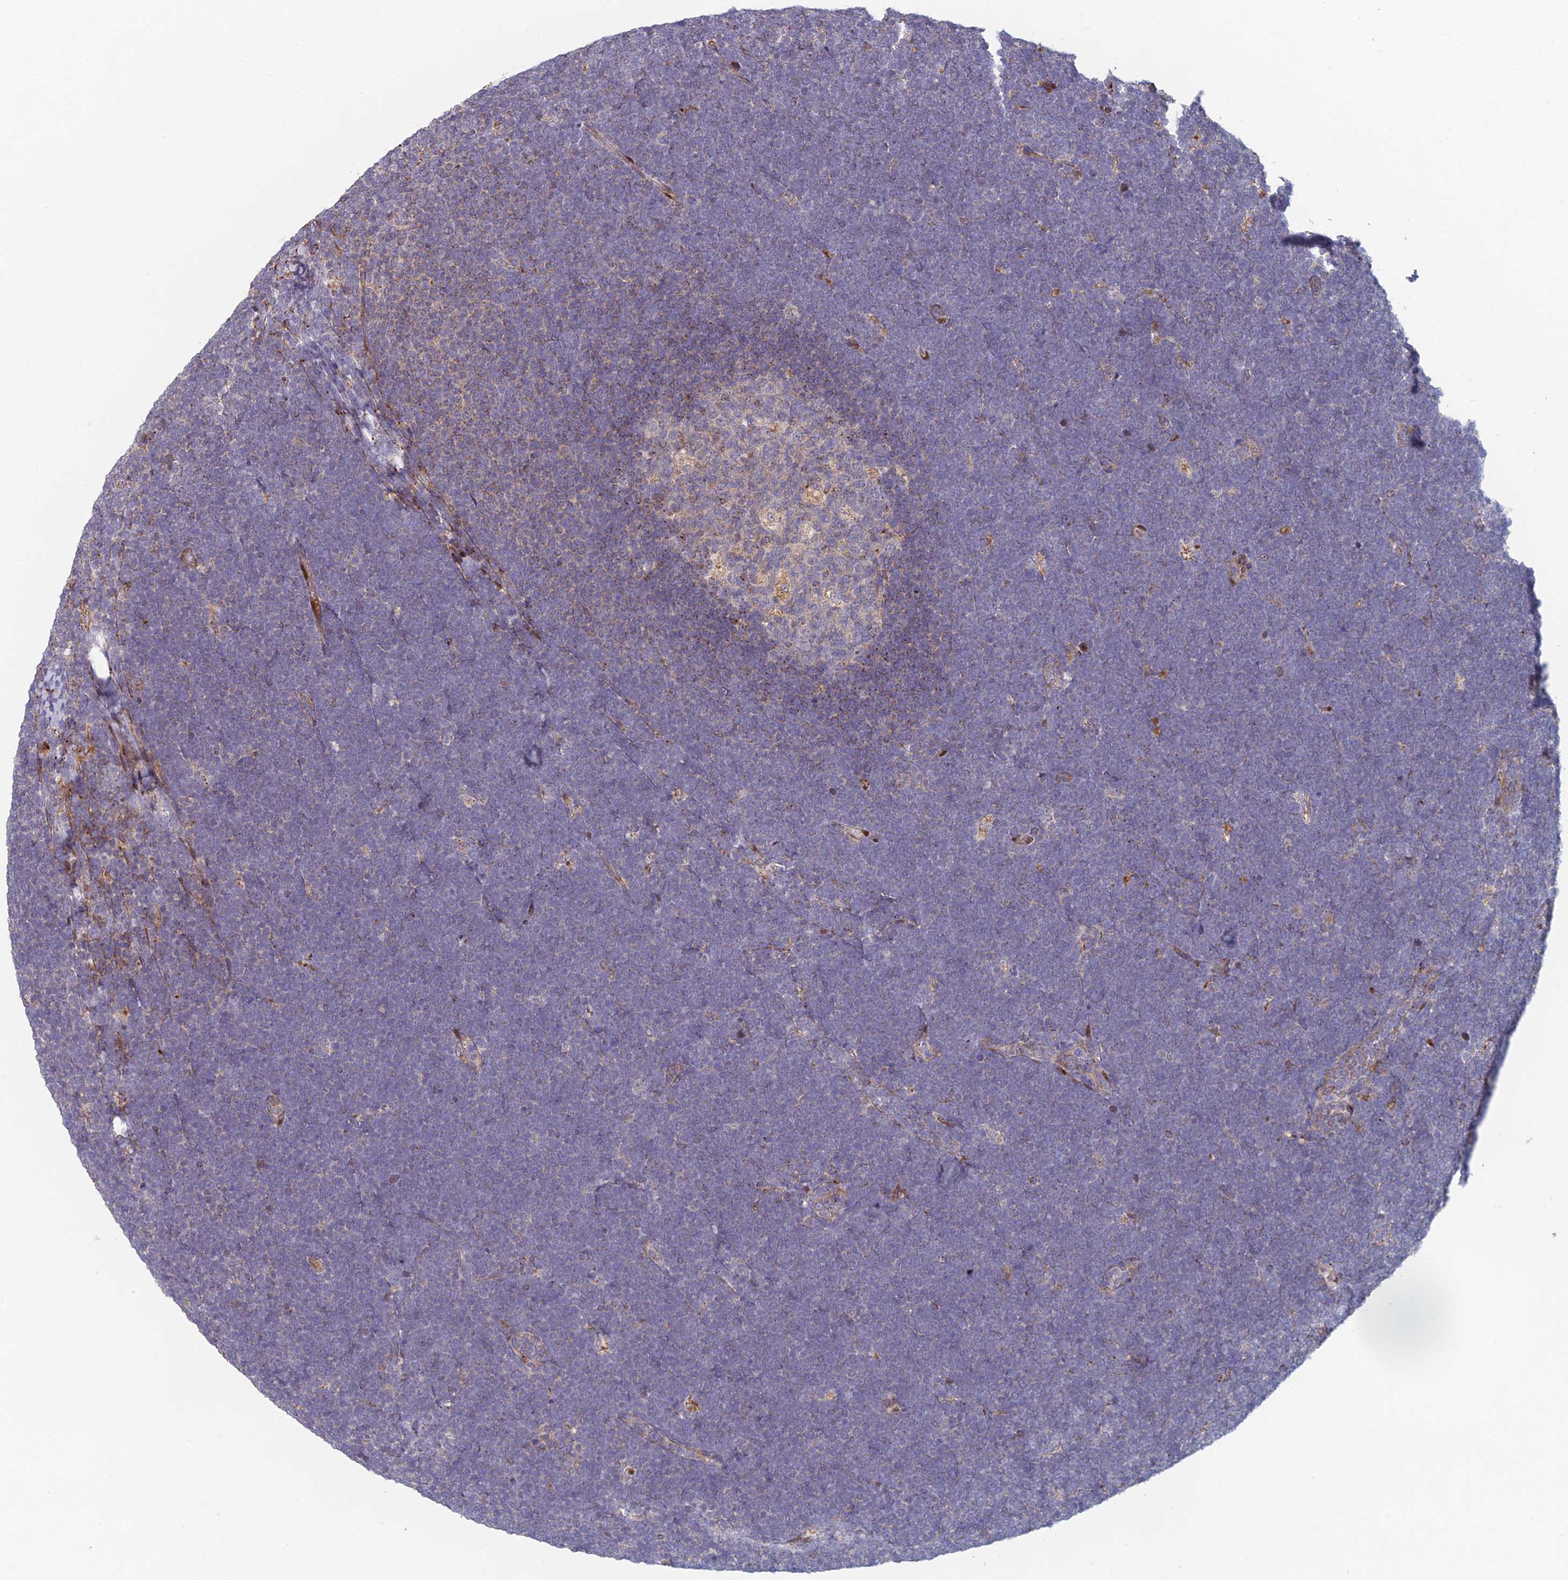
{"staining": {"intensity": "negative", "quantity": "none", "location": "none"}, "tissue": "lymphoma", "cell_type": "Tumor cells", "image_type": "cancer", "snomed": [{"axis": "morphology", "description": "Malignant lymphoma, non-Hodgkin's type, High grade"}, {"axis": "topography", "description": "Lymph node"}], "caption": "This is an immunohistochemistry image of human lymphoma. There is no expression in tumor cells.", "gene": "FOXS1", "patient": {"sex": "male", "age": 13}}